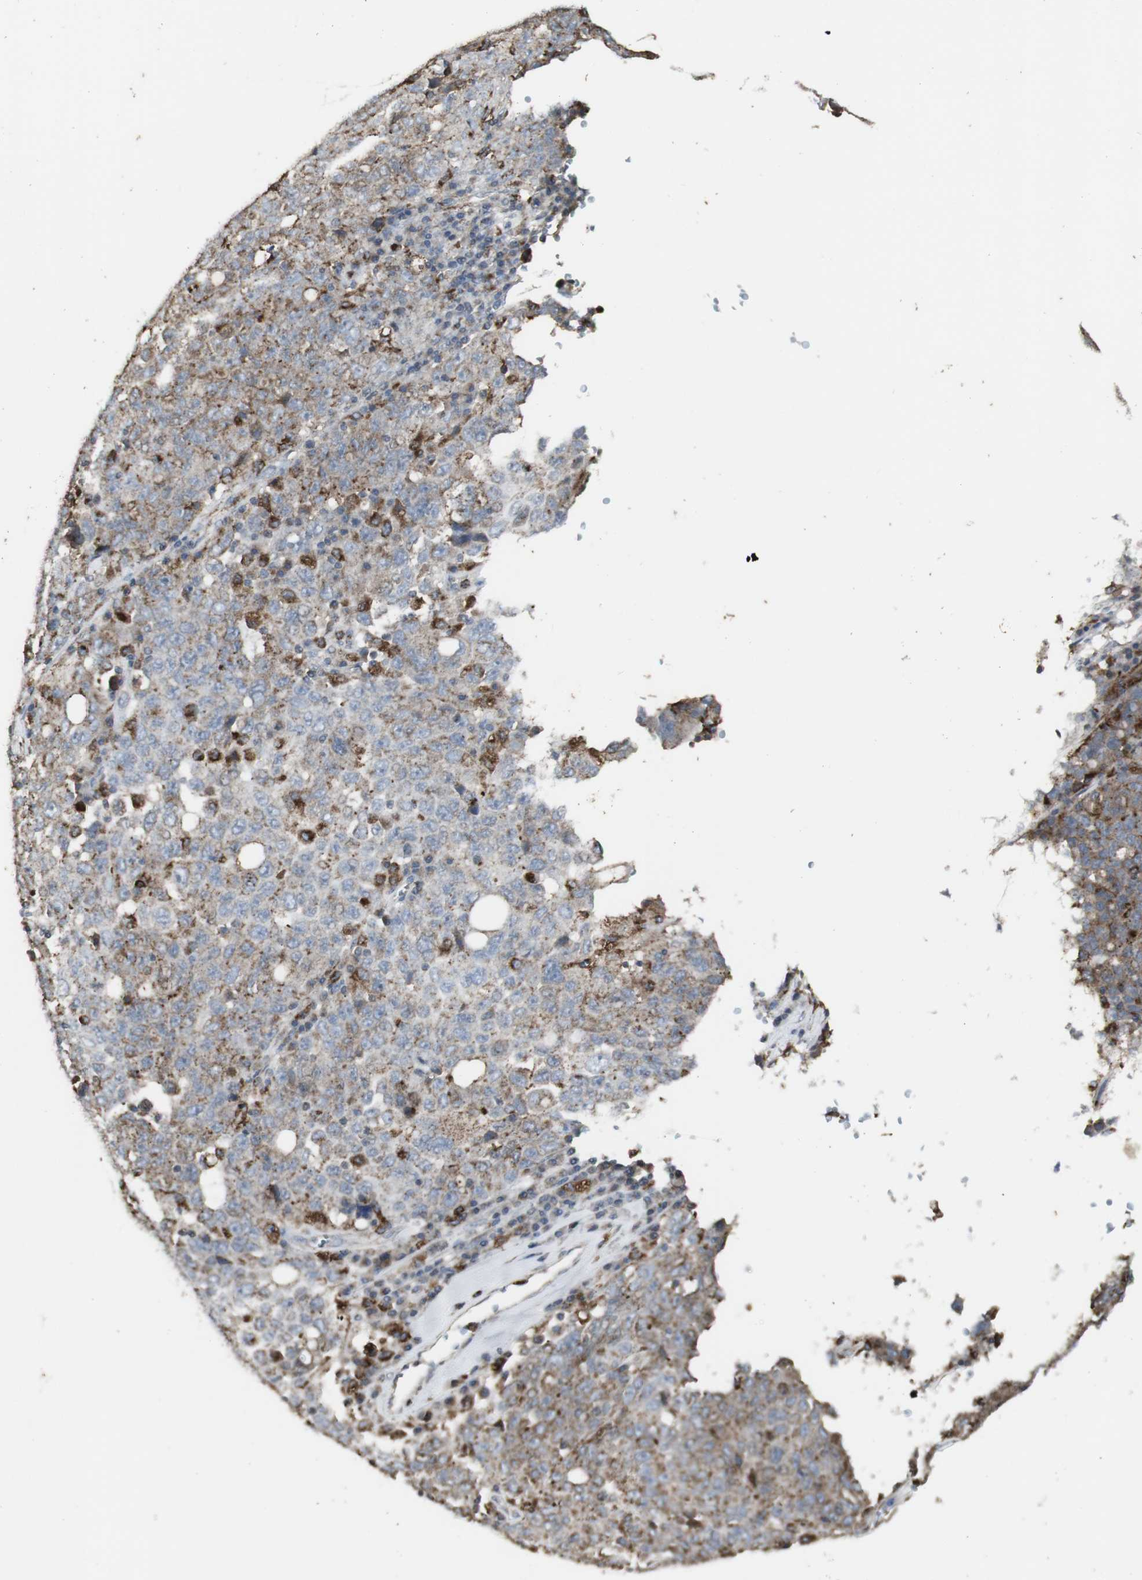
{"staining": {"intensity": "weak", "quantity": ">75%", "location": "cytoplasmic/membranous"}, "tissue": "ovarian cancer", "cell_type": "Tumor cells", "image_type": "cancer", "snomed": [{"axis": "morphology", "description": "Carcinoma, endometroid"}, {"axis": "topography", "description": "Ovary"}], "caption": "Ovarian endometroid carcinoma stained with immunohistochemistry (IHC) displays weak cytoplasmic/membranous expression in about >75% of tumor cells. The protein of interest is shown in brown color, while the nuclei are stained blue.", "gene": "ATP6V1E1", "patient": {"sex": "female", "age": 62}}